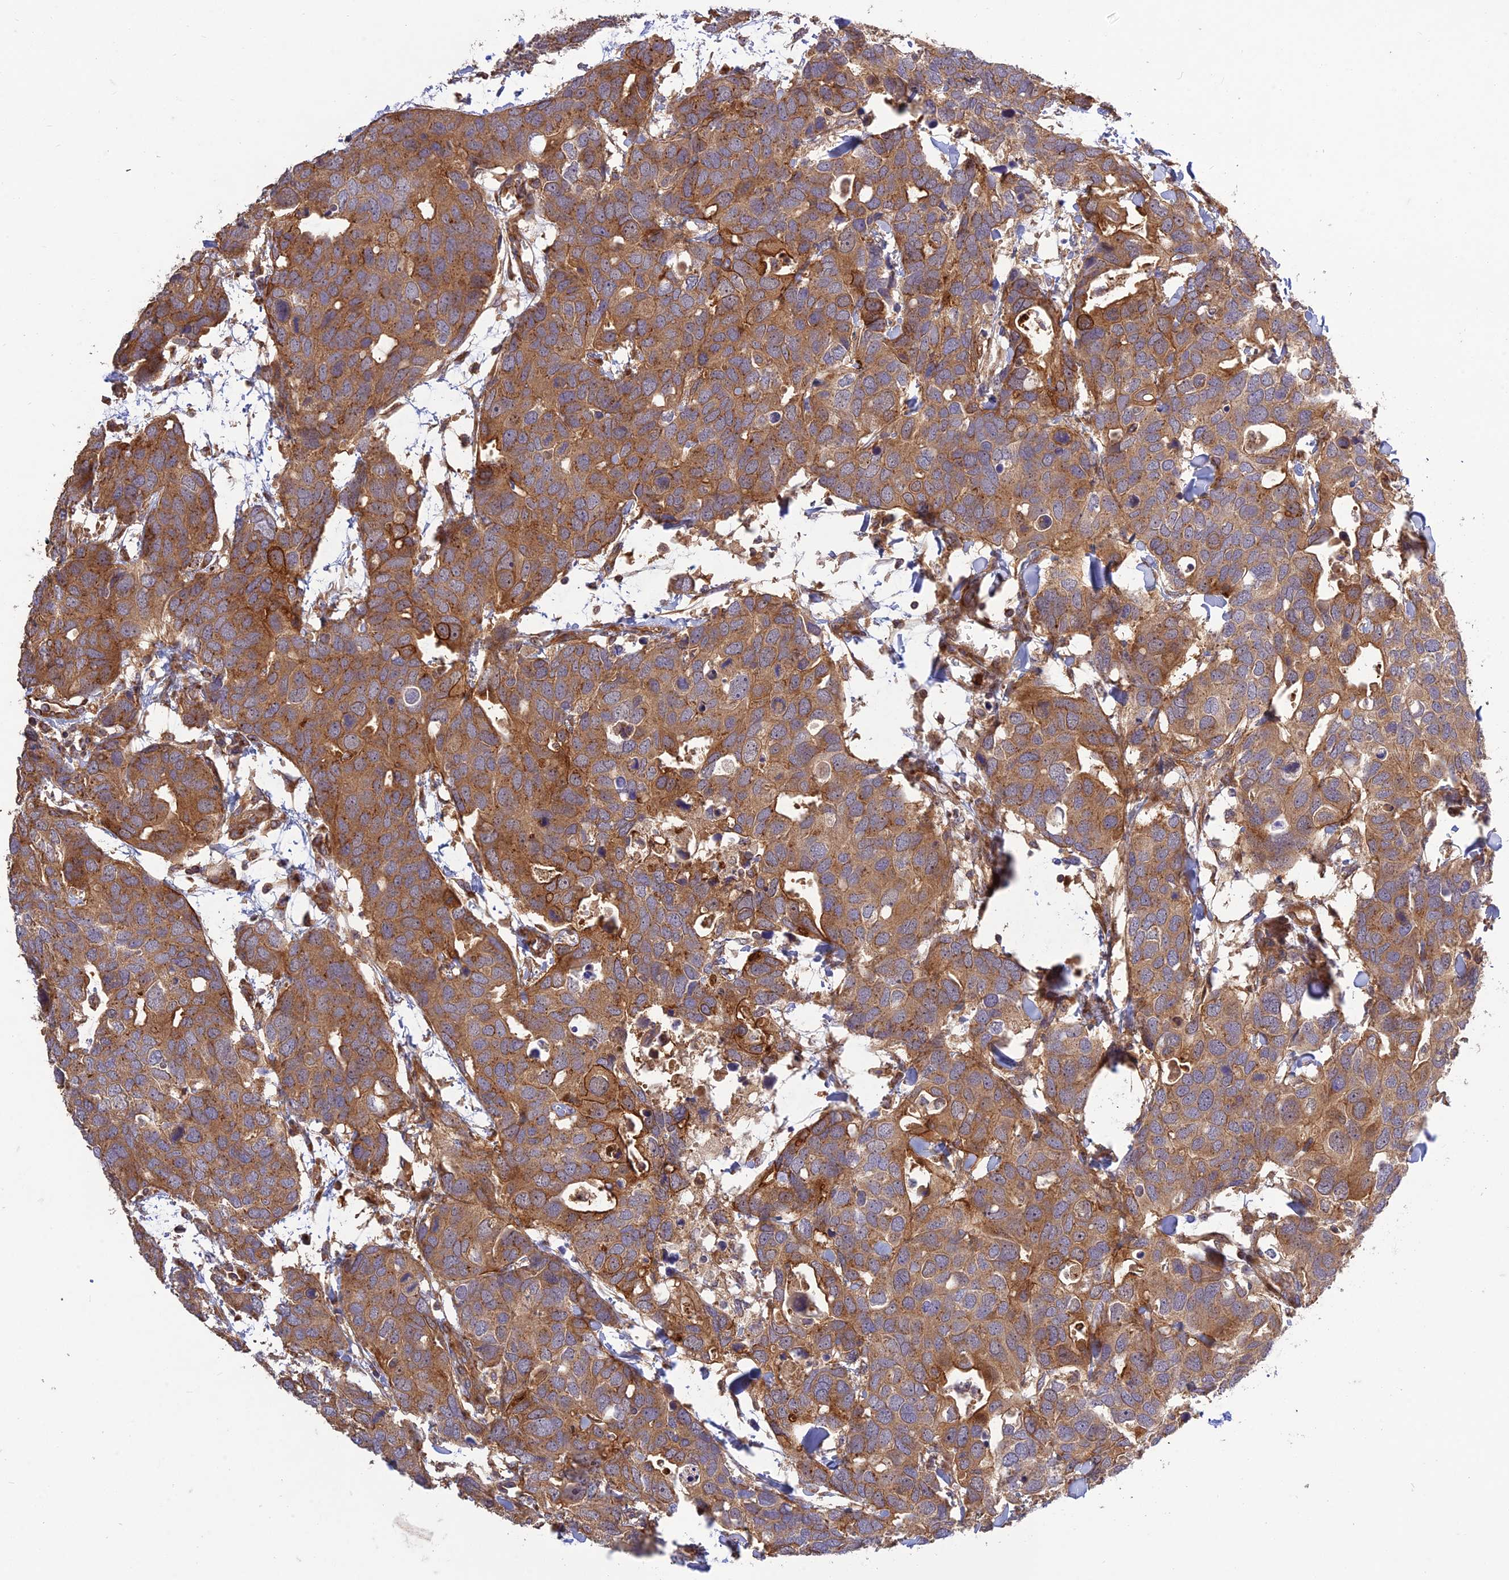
{"staining": {"intensity": "moderate", "quantity": ">75%", "location": "cytoplasmic/membranous"}, "tissue": "breast cancer", "cell_type": "Tumor cells", "image_type": "cancer", "snomed": [{"axis": "morphology", "description": "Duct carcinoma"}, {"axis": "topography", "description": "Breast"}], "caption": "IHC (DAB (3,3'-diaminobenzidine)) staining of human breast cancer (infiltrating ductal carcinoma) demonstrates moderate cytoplasmic/membranous protein expression in about >75% of tumor cells.", "gene": "TMEM131L", "patient": {"sex": "female", "age": 83}}